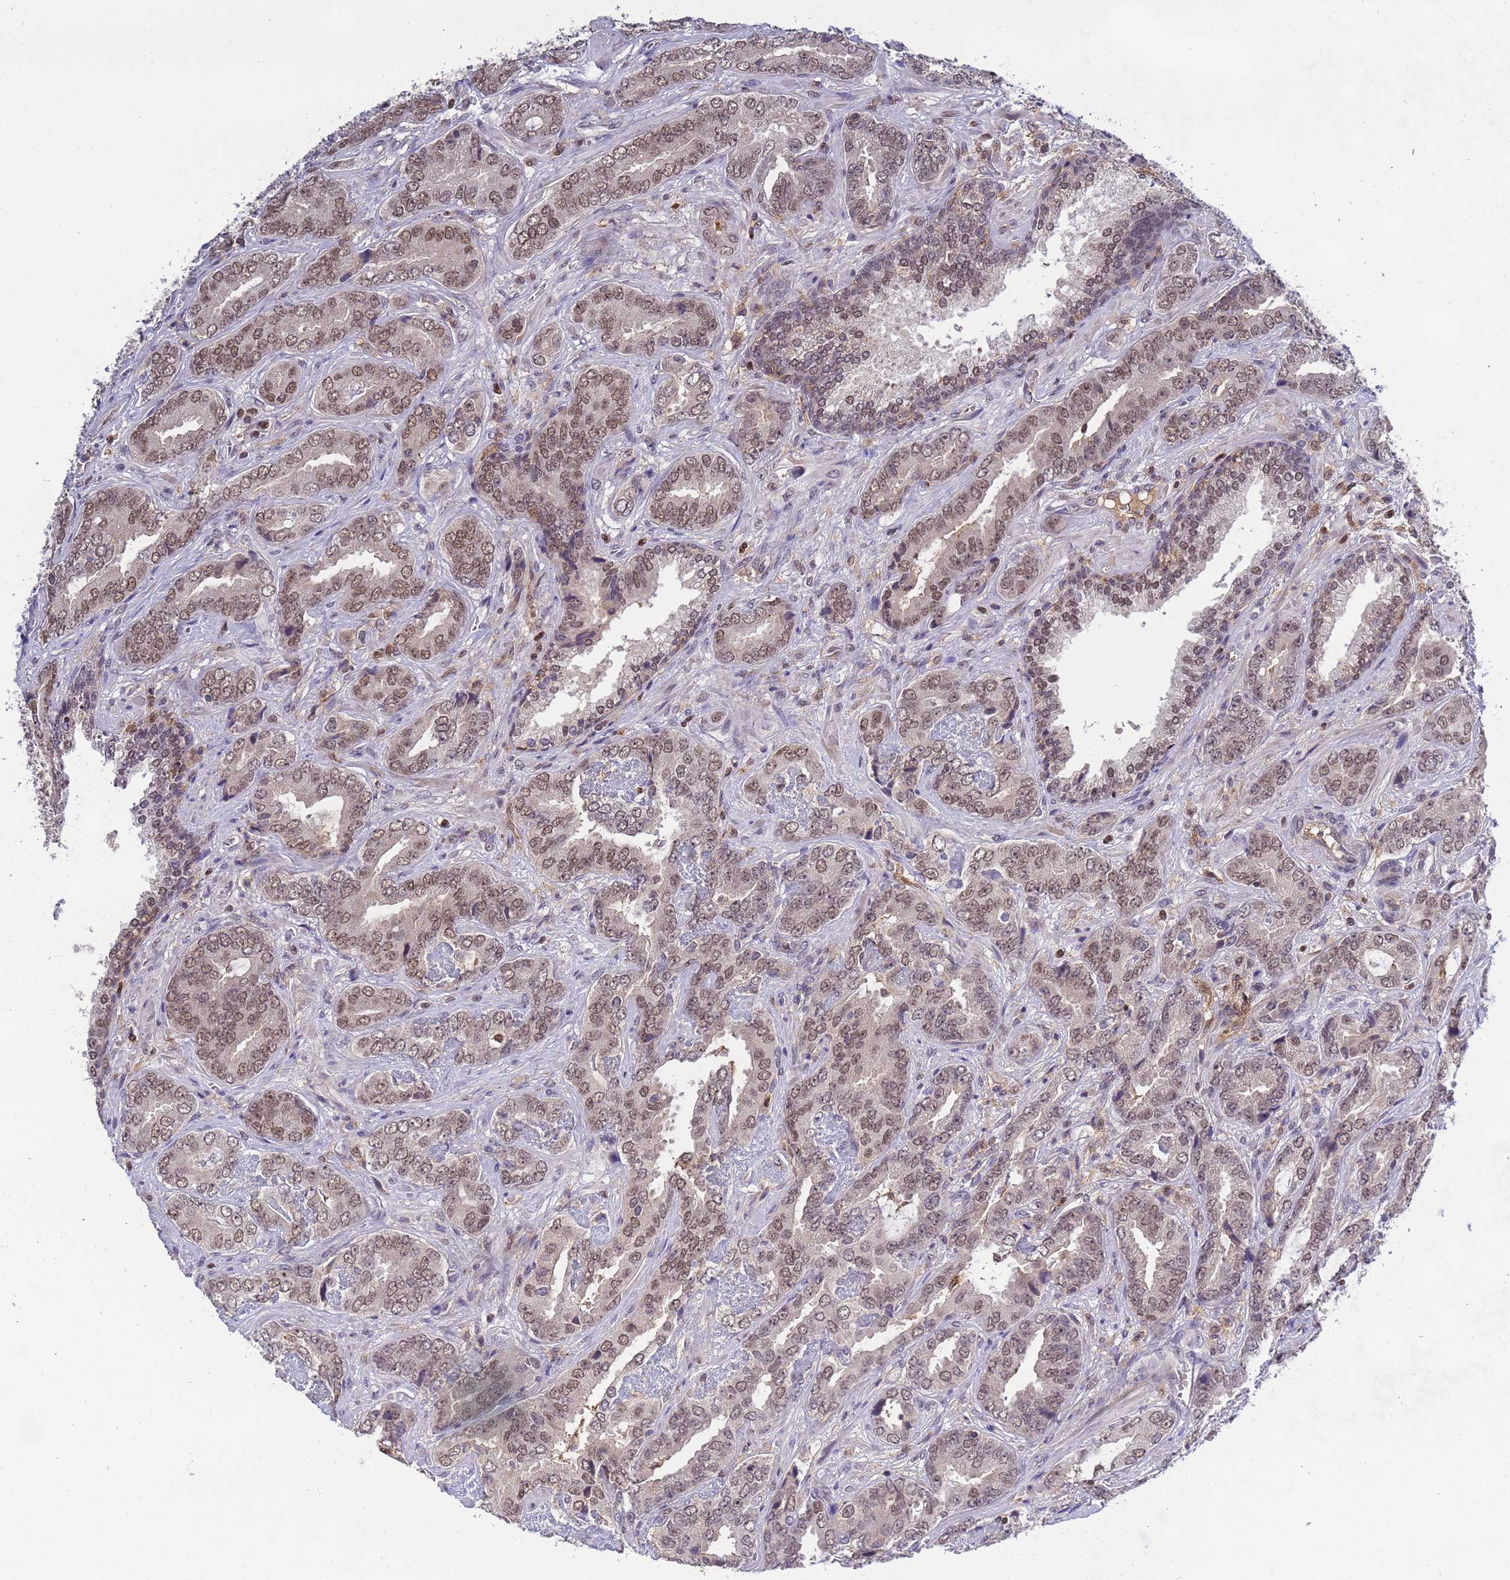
{"staining": {"intensity": "moderate", "quantity": ">75%", "location": "nuclear"}, "tissue": "prostate cancer", "cell_type": "Tumor cells", "image_type": "cancer", "snomed": [{"axis": "morphology", "description": "Adenocarcinoma, High grade"}, {"axis": "topography", "description": "Prostate"}], "caption": "Prostate cancer was stained to show a protein in brown. There is medium levels of moderate nuclear staining in about >75% of tumor cells. (DAB (3,3'-diaminobenzidine) IHC with brightfield microscopy, high magnification).", "gene": "CD53", "patient": {"sex": "male", "age": 71}}